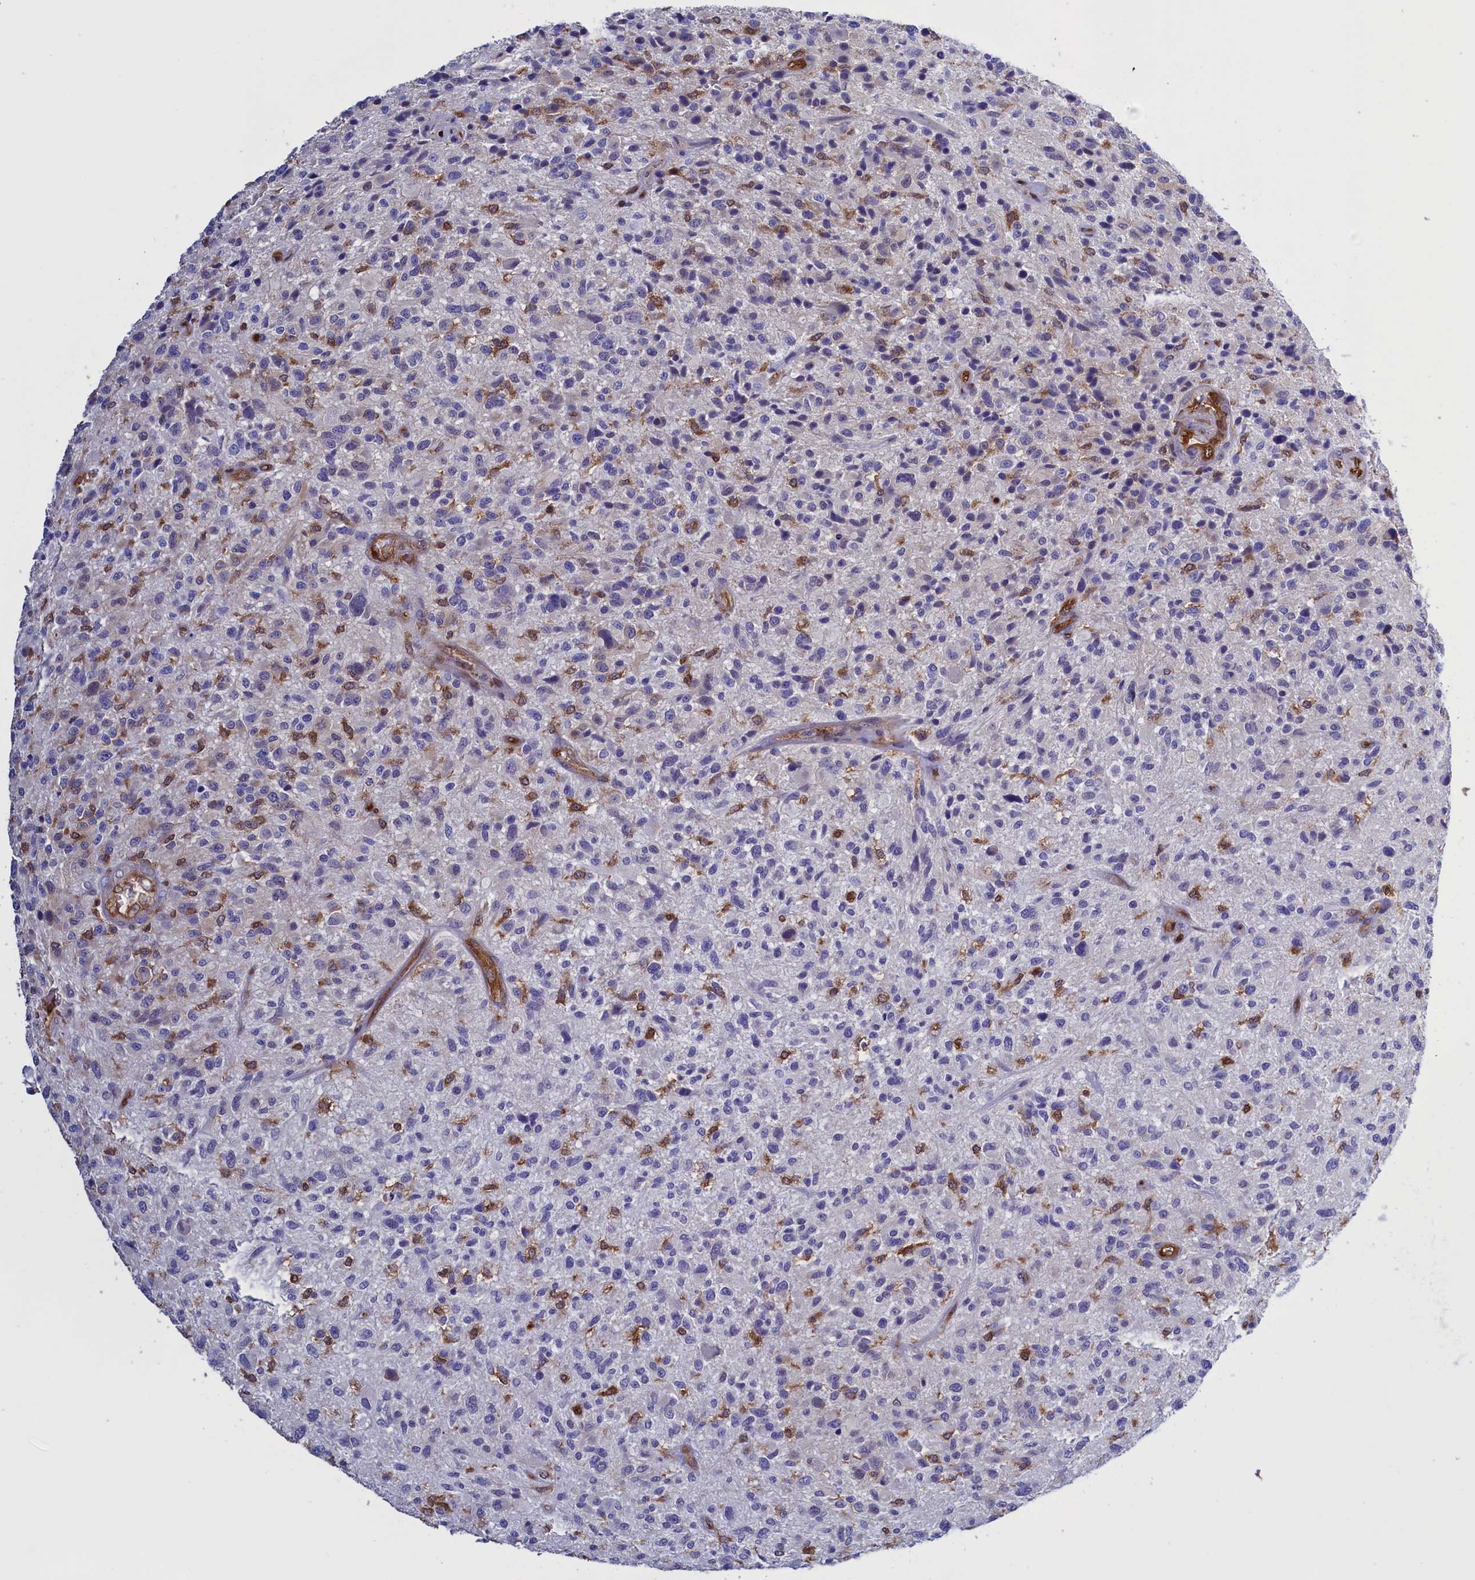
{"staining": {"intensity": "negative", "quantity": "none", "location": "none"}, "tissue": "glioma", "cell_type": "Tumor cells", "image_type": "cancer", "snomed": [{"axis": "morphology", "description": "Glioma, malignant, High grade"}, {"axis": "topography", "description": "Brain"}], "caption": "Tumor cells show no significant expression in malignant glioma (high-grade).", "gene": "ARHGAP18", "patient": {"sex": "male", "age": 47}}